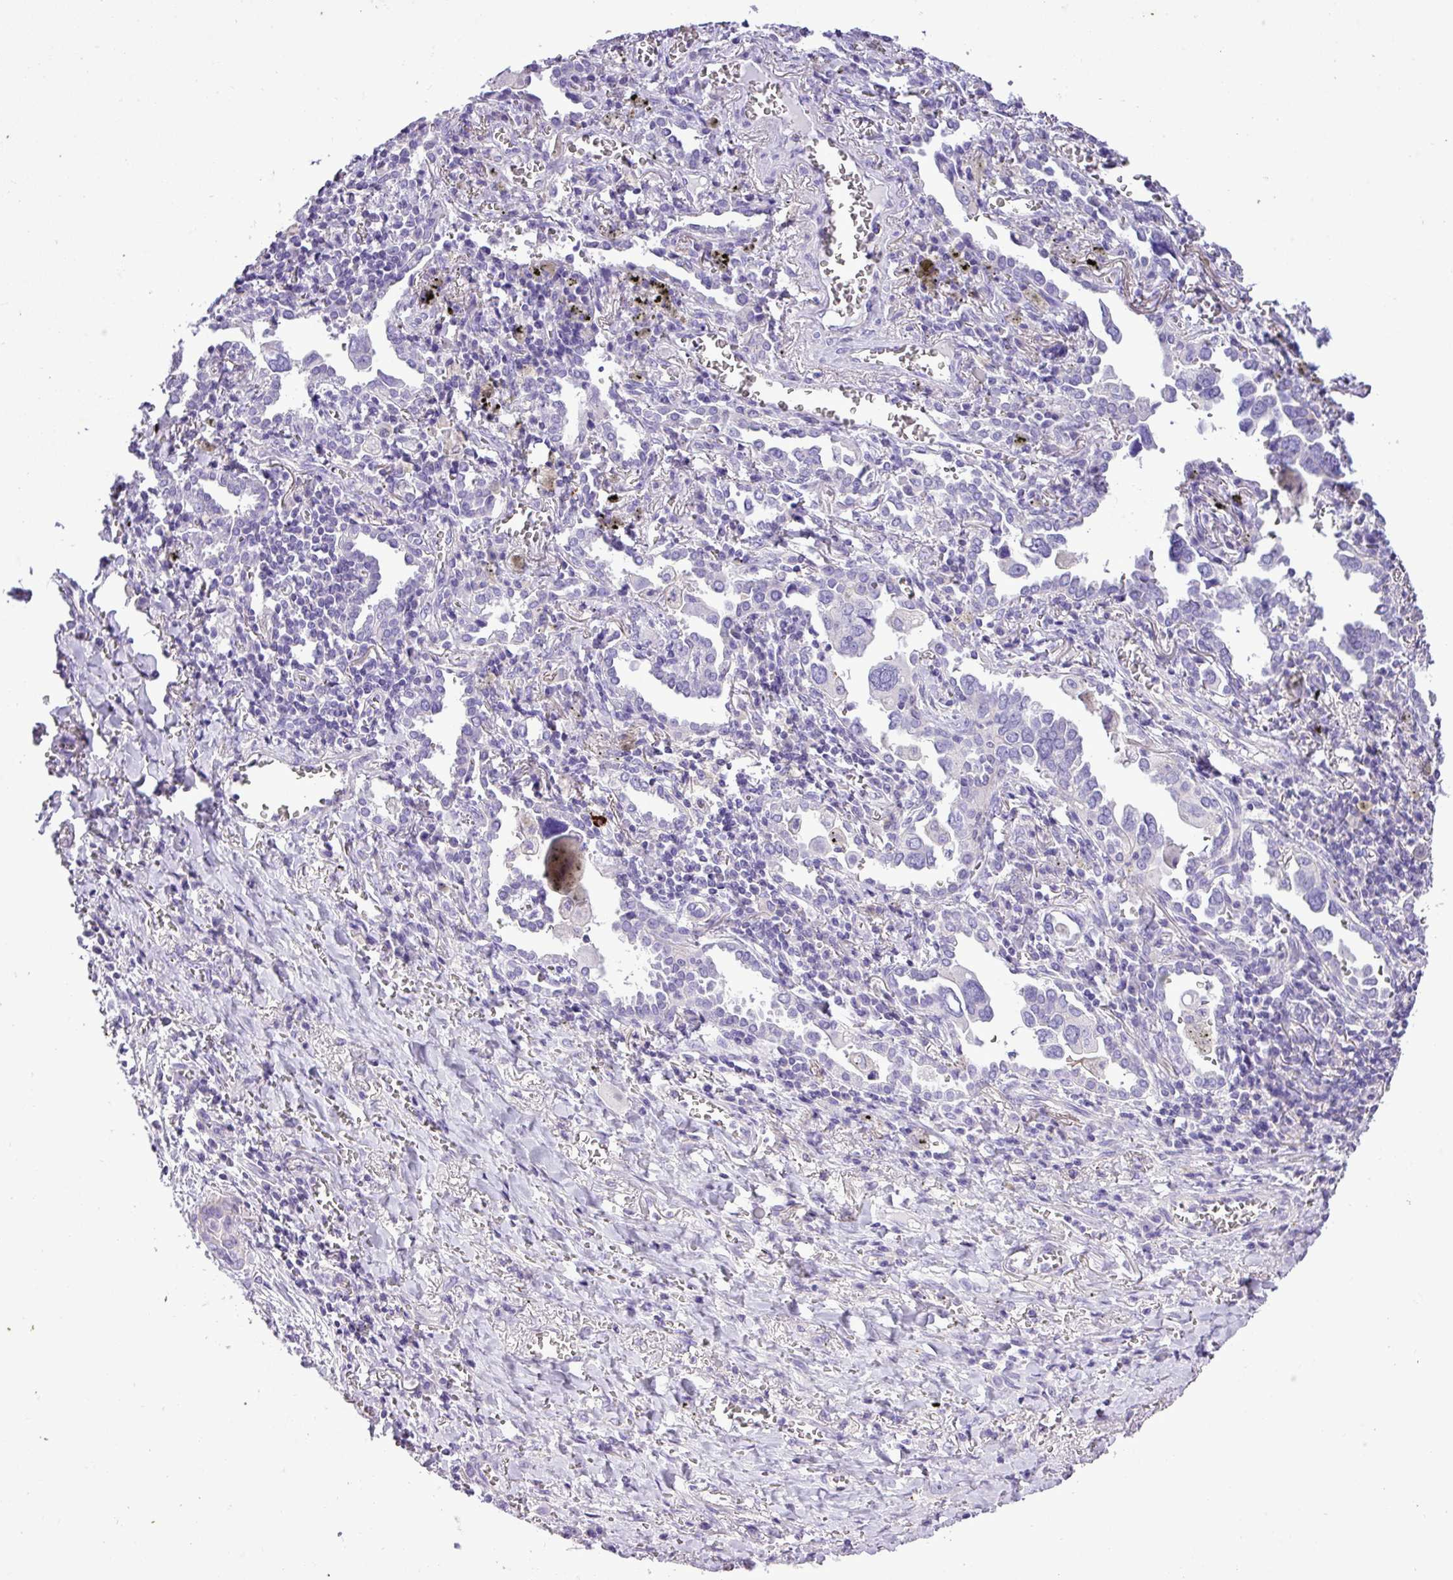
{"staining": {"intensity": "negative", "quantity": "none", "location": "none"}, "tissue": "lung cancer", "cell_type": "Tumor cells", "image_type": "cancer", "snomed": [{"axis": "morphology", "description": "Adenocarcinoma, NOS"}, {"axis": "topography", "description": "Lung"}], "caption": "Human adenocarcinoma (lung) stained for a protein using immunohistochemistry displays no expression in tumor cells.", "gene": "ZNF334", "patient": {"sex": "male", "age": 76}}